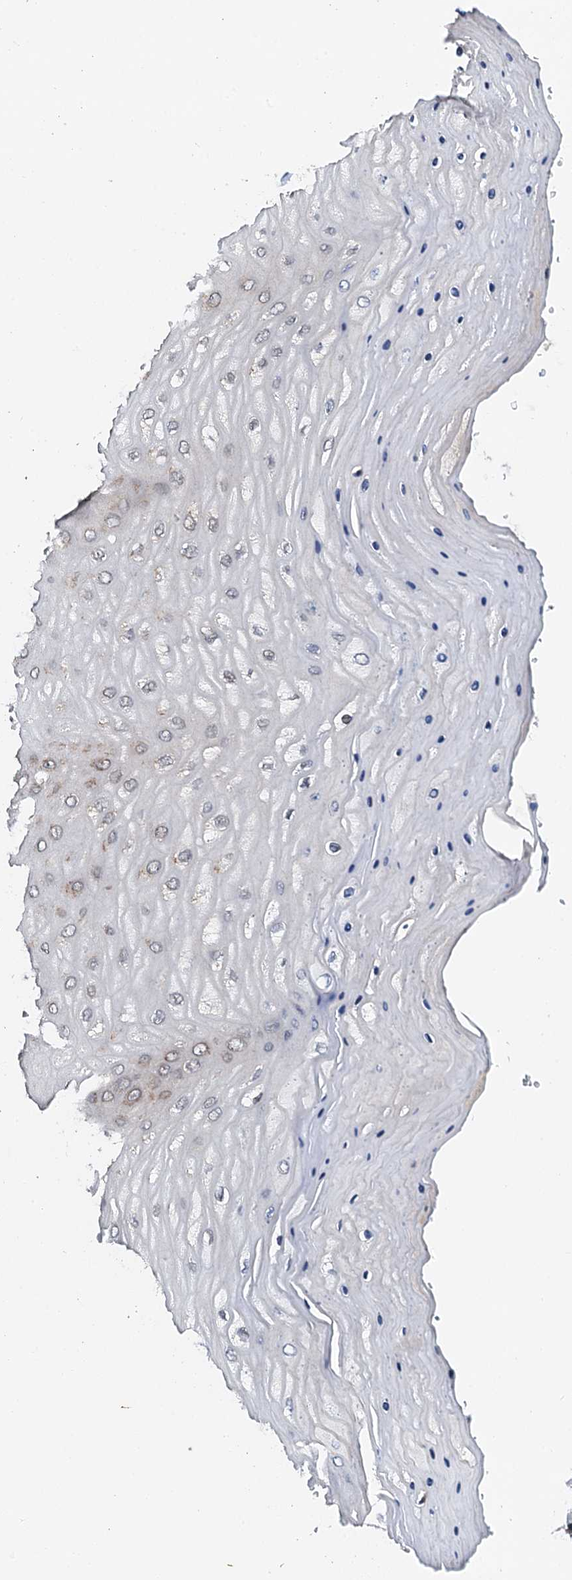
{"staining": {"intensity": "negative", "quantity": "none", "location": "none"}, "tissue": "cervix", "cell_type": "Glandular cells", "image_type": "normal", "snomed": [{"axis": "morphology", "description": "Normal tissue, NOS"}, {"axis": "topography", "description": "Cervix"}], "caption": "A photomicrograph of human cervix is negative for staining in glandular cells. (DAB (3,3'-diaminobenzidine) immunohistochemistry, high magnification).", "gene": "UBE3C", "patient": {"sex": "female", "age": 55}}